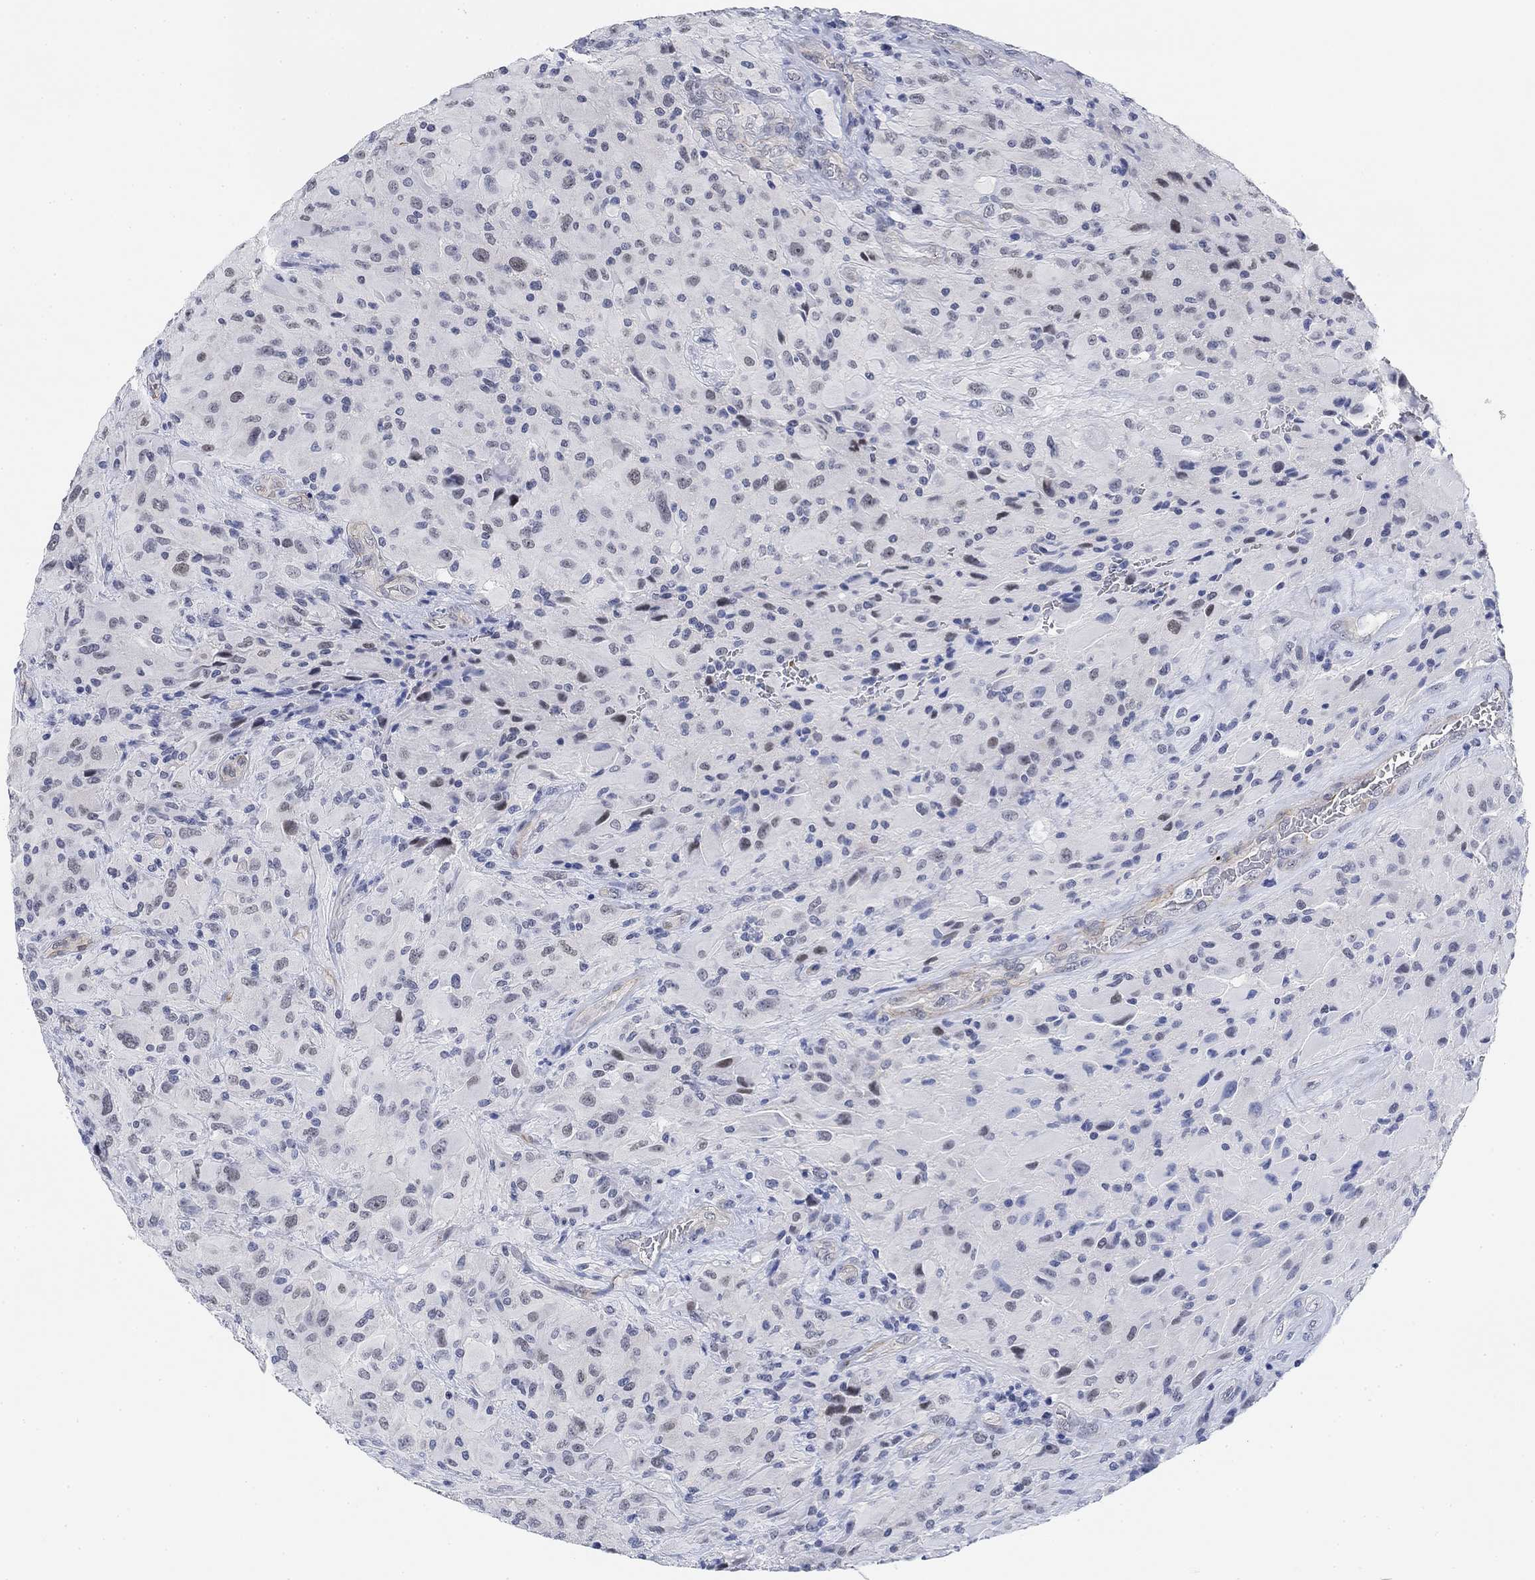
{"staining": {"intensity": "negative", "quantity": "none", "location": "none"}, "tissue": "glioma", "cell_type": "Tumor cells", "image_type": "cancer", "snomed": [{"axis": "morphology", "description": "Glioma, malignant, High grade"}, {"axis": "topography", "description": "Cerebral cortex"}], "caption": "This photomicrograph is of malignant high-grade glioma stained with IHC to label a protein in brown with the nuclei are counter-stained blue. There is no expression in tumor cells.", "gene": "PAX6", "patient": {"sex": "male", "age": 35}}